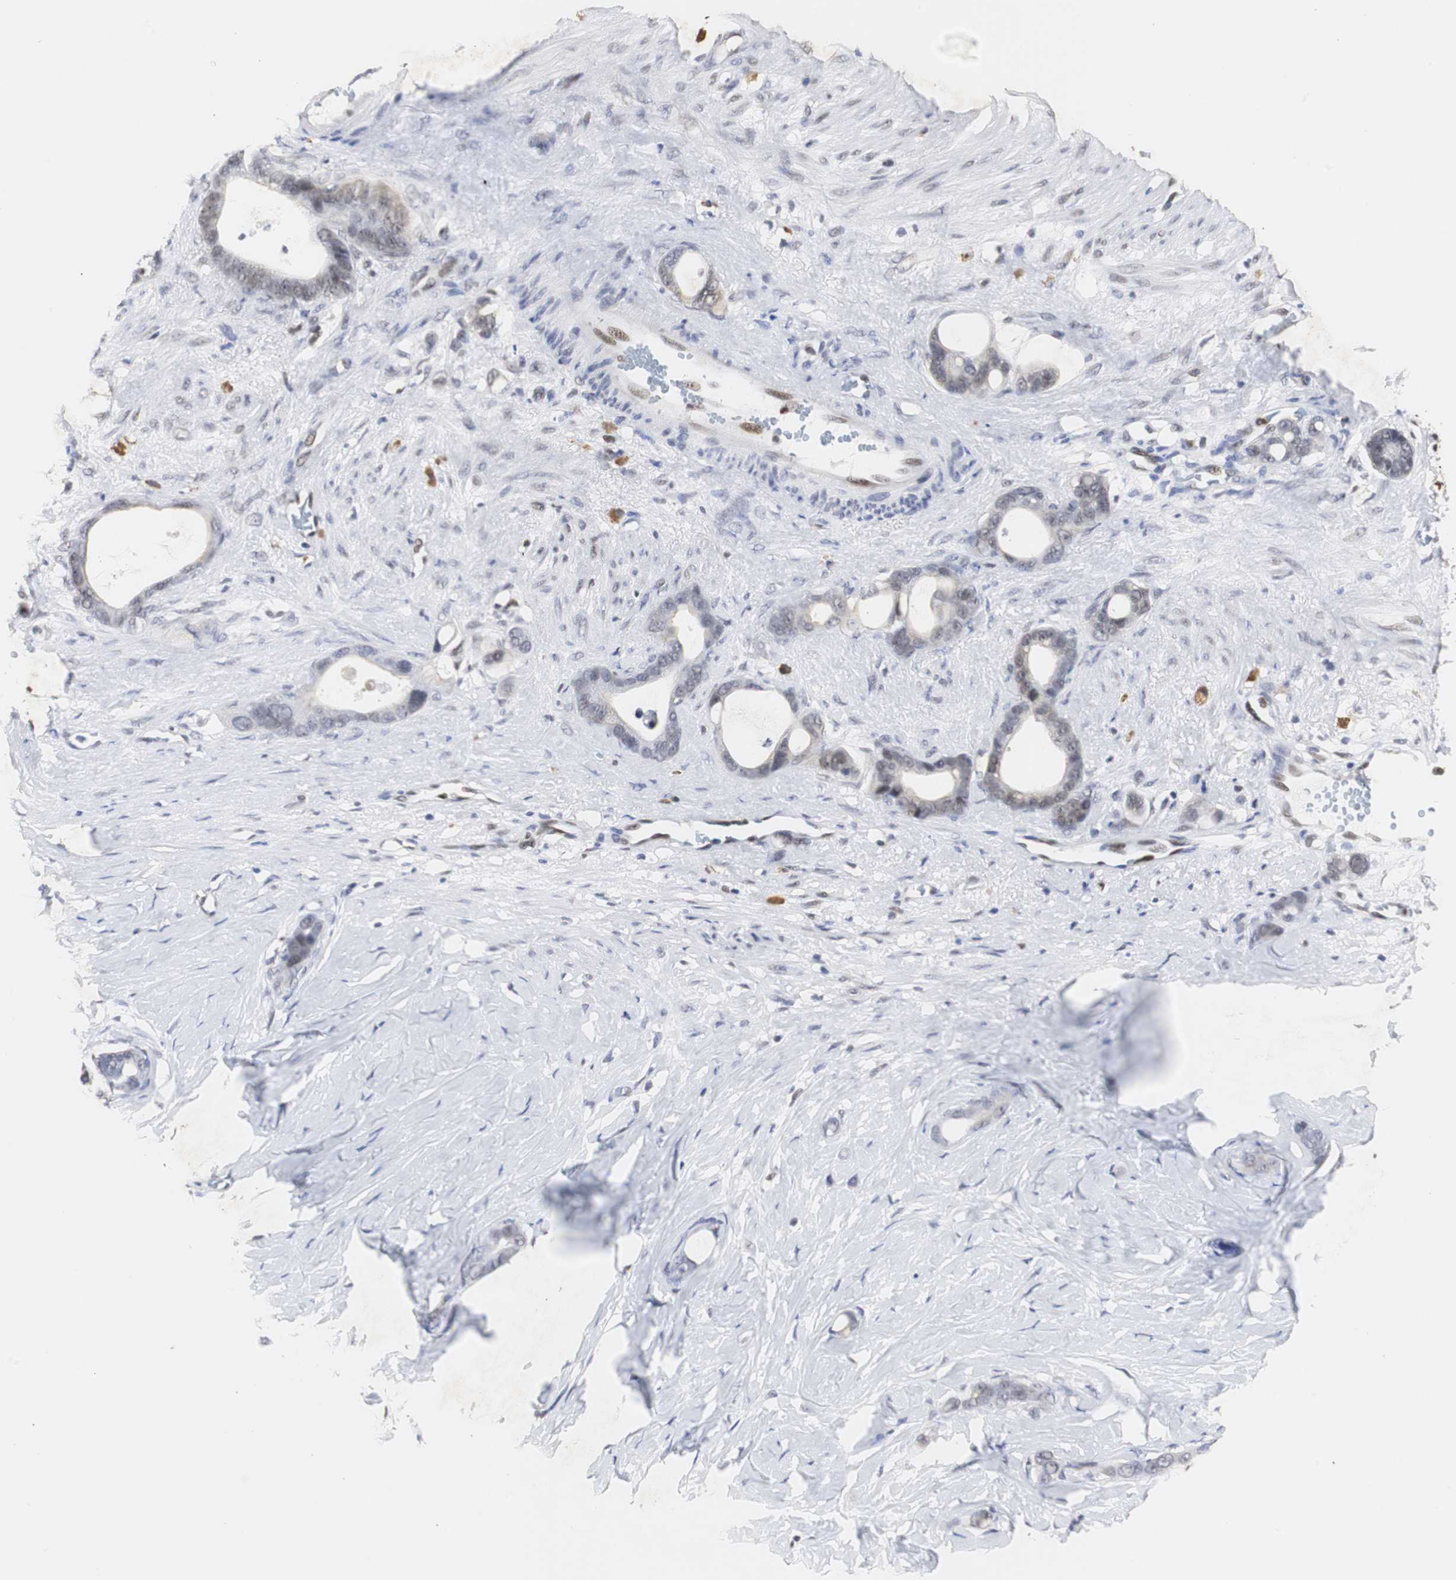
{"staining": {"intensity": "weak", "quantity": "<25%", "location": "nuclear"}, "tissue": "stomach cancer", "cell_type": "Tumor cells", "image_type": "cancer", "snomed": [{"axis": "morphology", "description": "Adenocarcinoma, NOS"}, {"axis": "topography", "description": "Stomach"}], "caption": "There is no significant positivity in tumor cells of stomach adenocarcinoma. Nuclei are stained in blue.", "gene": "ZFC3H1", "patient": {"sex": "female", "age": 75}}